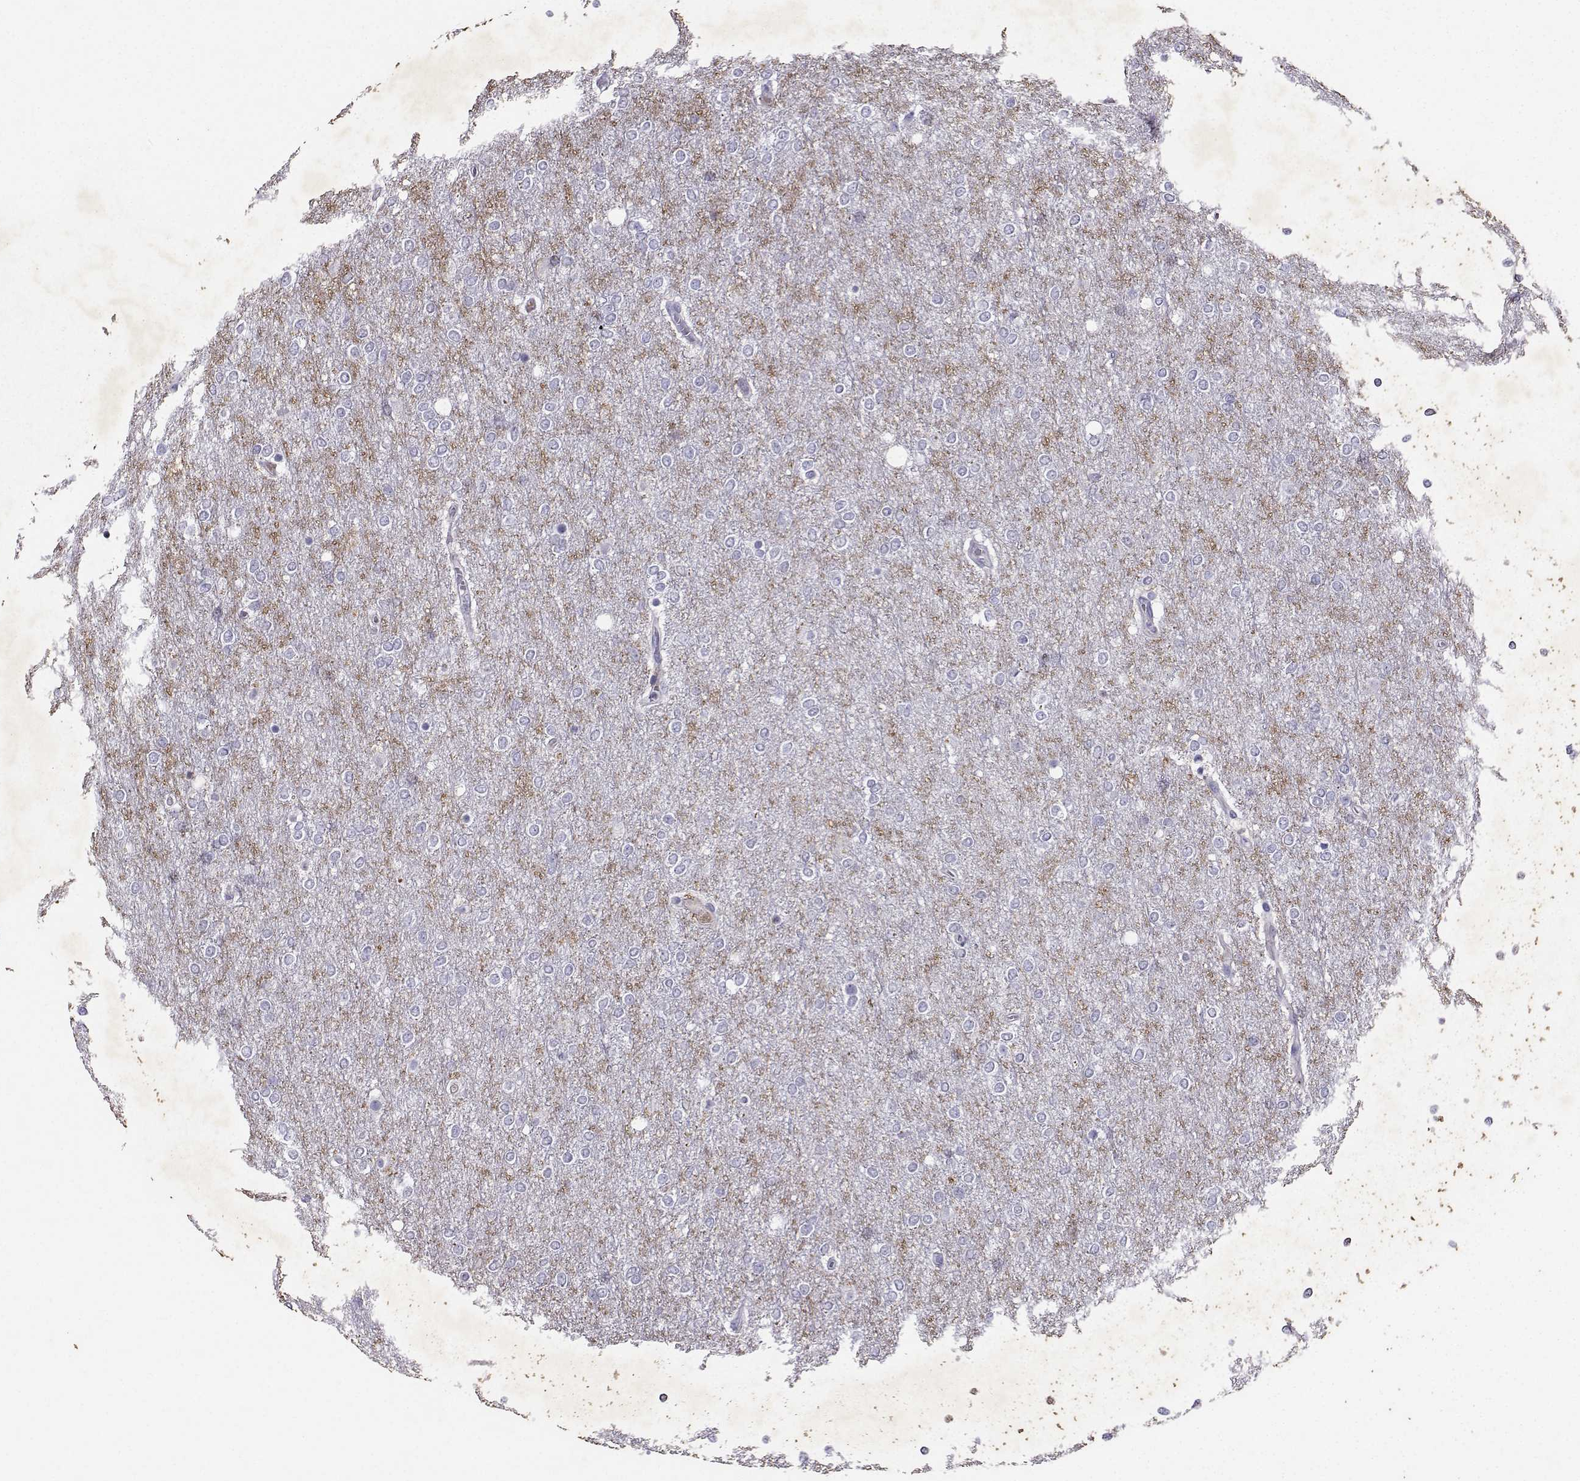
{"staining": {"intensity": "negative", "quantity": "none", "location": "none"}, "tissue": "glioma", "cell_type": "Tumor cells", "image_type": "cancer", "snomed": [{"axis": "morphology", "description": "Glioma, malignant, High grade"}, {"axis": "topography", "description": "Brain"}], "caption": "There is no significant expression in tumor cells of malignant glioma (high-grade).", "gene": "GRIK4", "patient": {"sex": "female", "age": 61}}